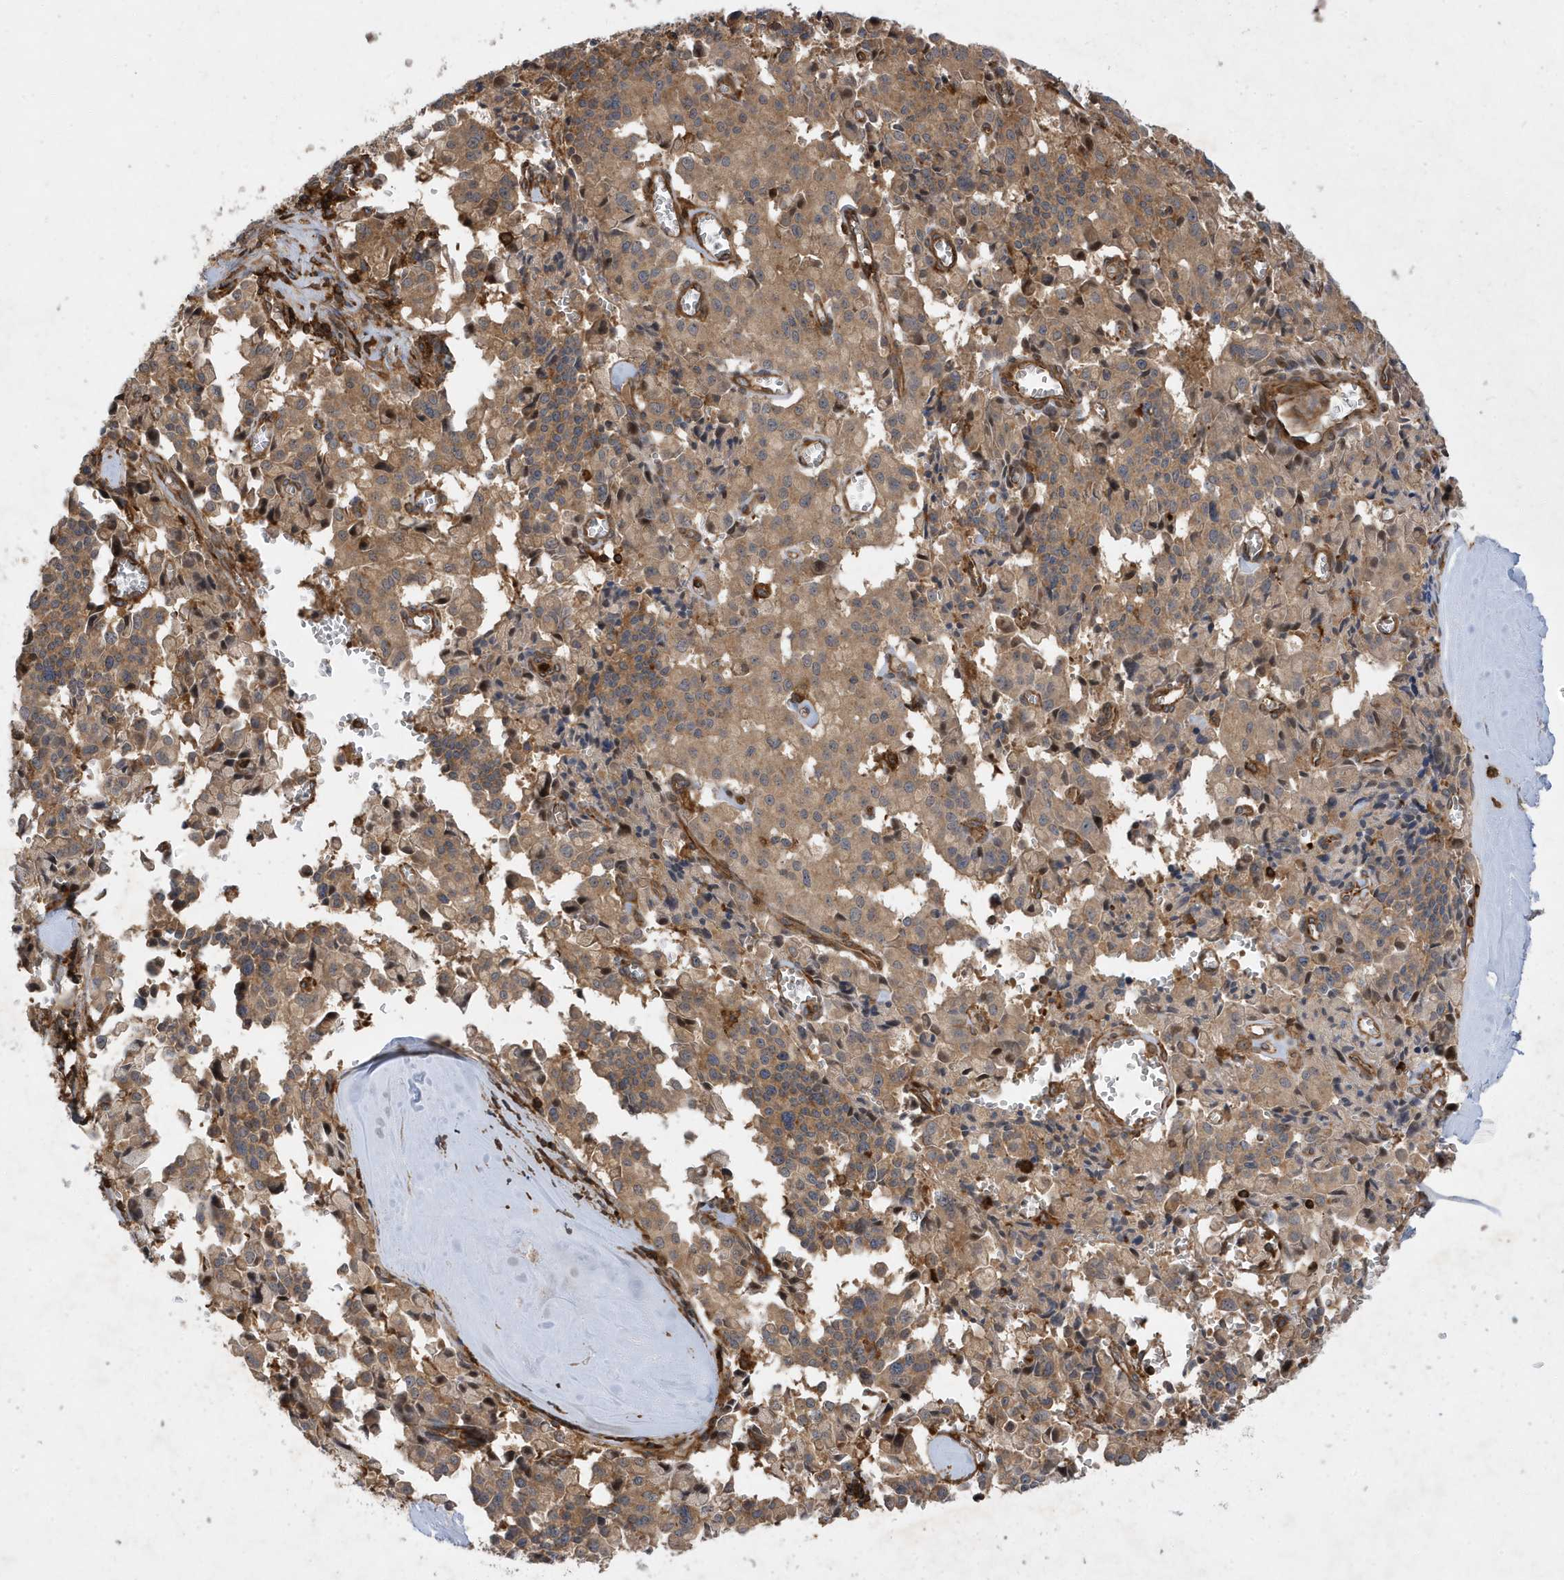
{"staining": {"intensity": "moderate", "quantity": ">75%", "location": "cytoplasmic/membranous"}, "tissue": "pancreatic cancer", "cell_type": "Tumor cells", "image_type": "cancer", "snomed": [{"axis": "morphology", "description": "Adenocarcinoma, NOS"}, {"axis": "topography", "description": "Pancreas"}], "caption": "Immunohistochemical staining of human pancreatic cancer (adenocarcinoma) shows moderate cytoplasmic/membranous protein expression in approximately >75% of tumor cells. The staining was performed using DAB (3,3'-diaminobenzidine) to visualize the protein expression in brown, while the nuclei were stained in blue with hematoxylin (Magnification: 20x).", "gene": "LAPTM4A", "patient": {"sex": "male", "age": 65}}